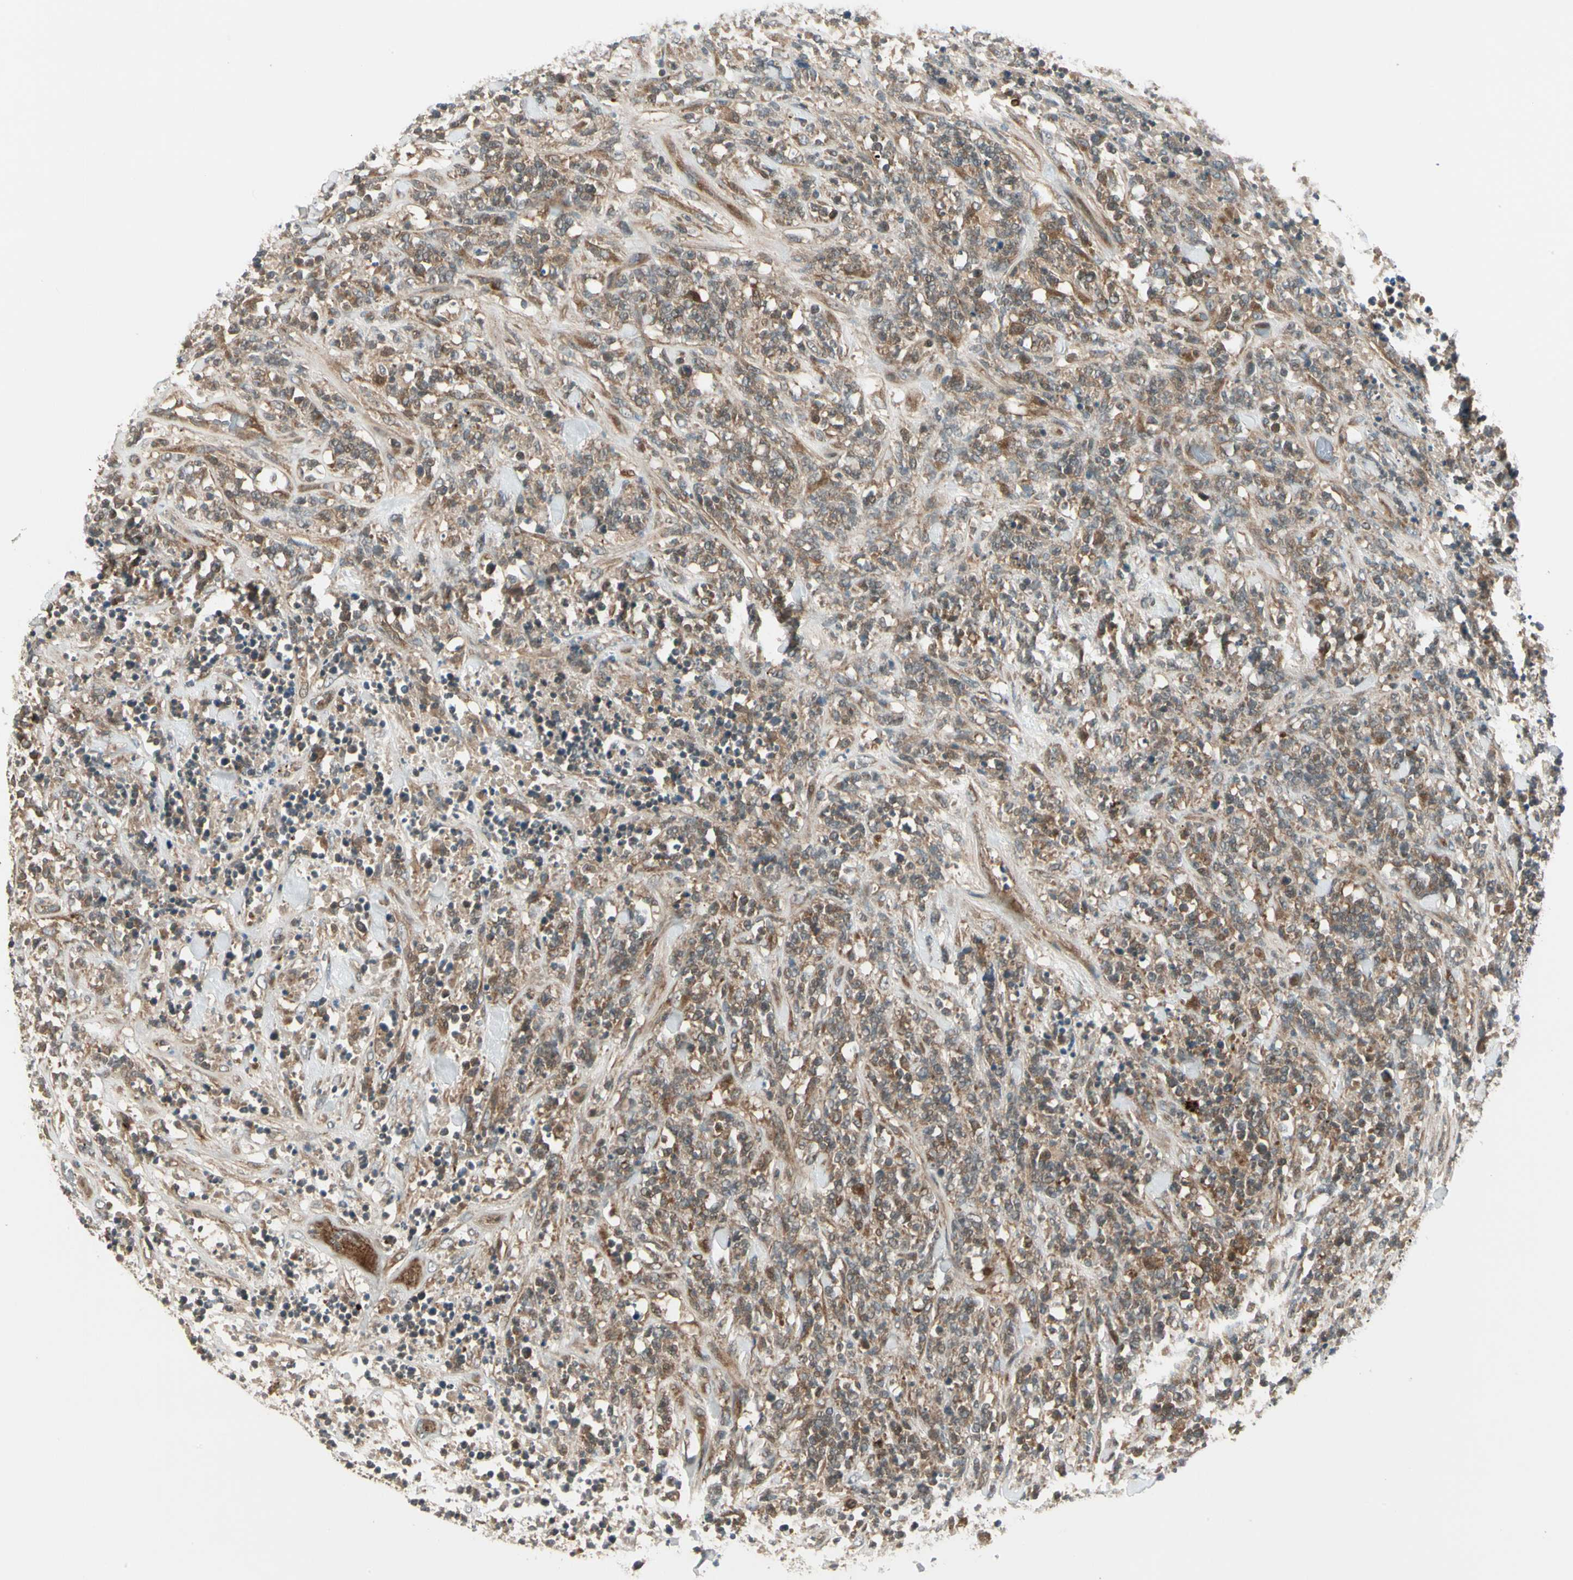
{"staining": {"intensity": "moderate", "quantity": ">75%", "location": "cytoplasmic/membranous"}, "tissue": "lymphoma", "cell_type": "Tumor cells", "image_type": "cancer", "snomed": [{"axis": "morphology", "description": "Malignant lymphoma, non-Hodgkin's type, High grade"}, {"axis": "topography", "description": "Soft tissue"}], "caption": "Approximately >75% of tumor cells in malignant lymphoma, non-Hodgkin's type (high-grade) demonstrate moderate cytoplasmic/membranous protein expression as visualized by brown immunohistochemical staining.", "gene": "ACVR1C", "patient": {"sex": "male", "age": 18}}